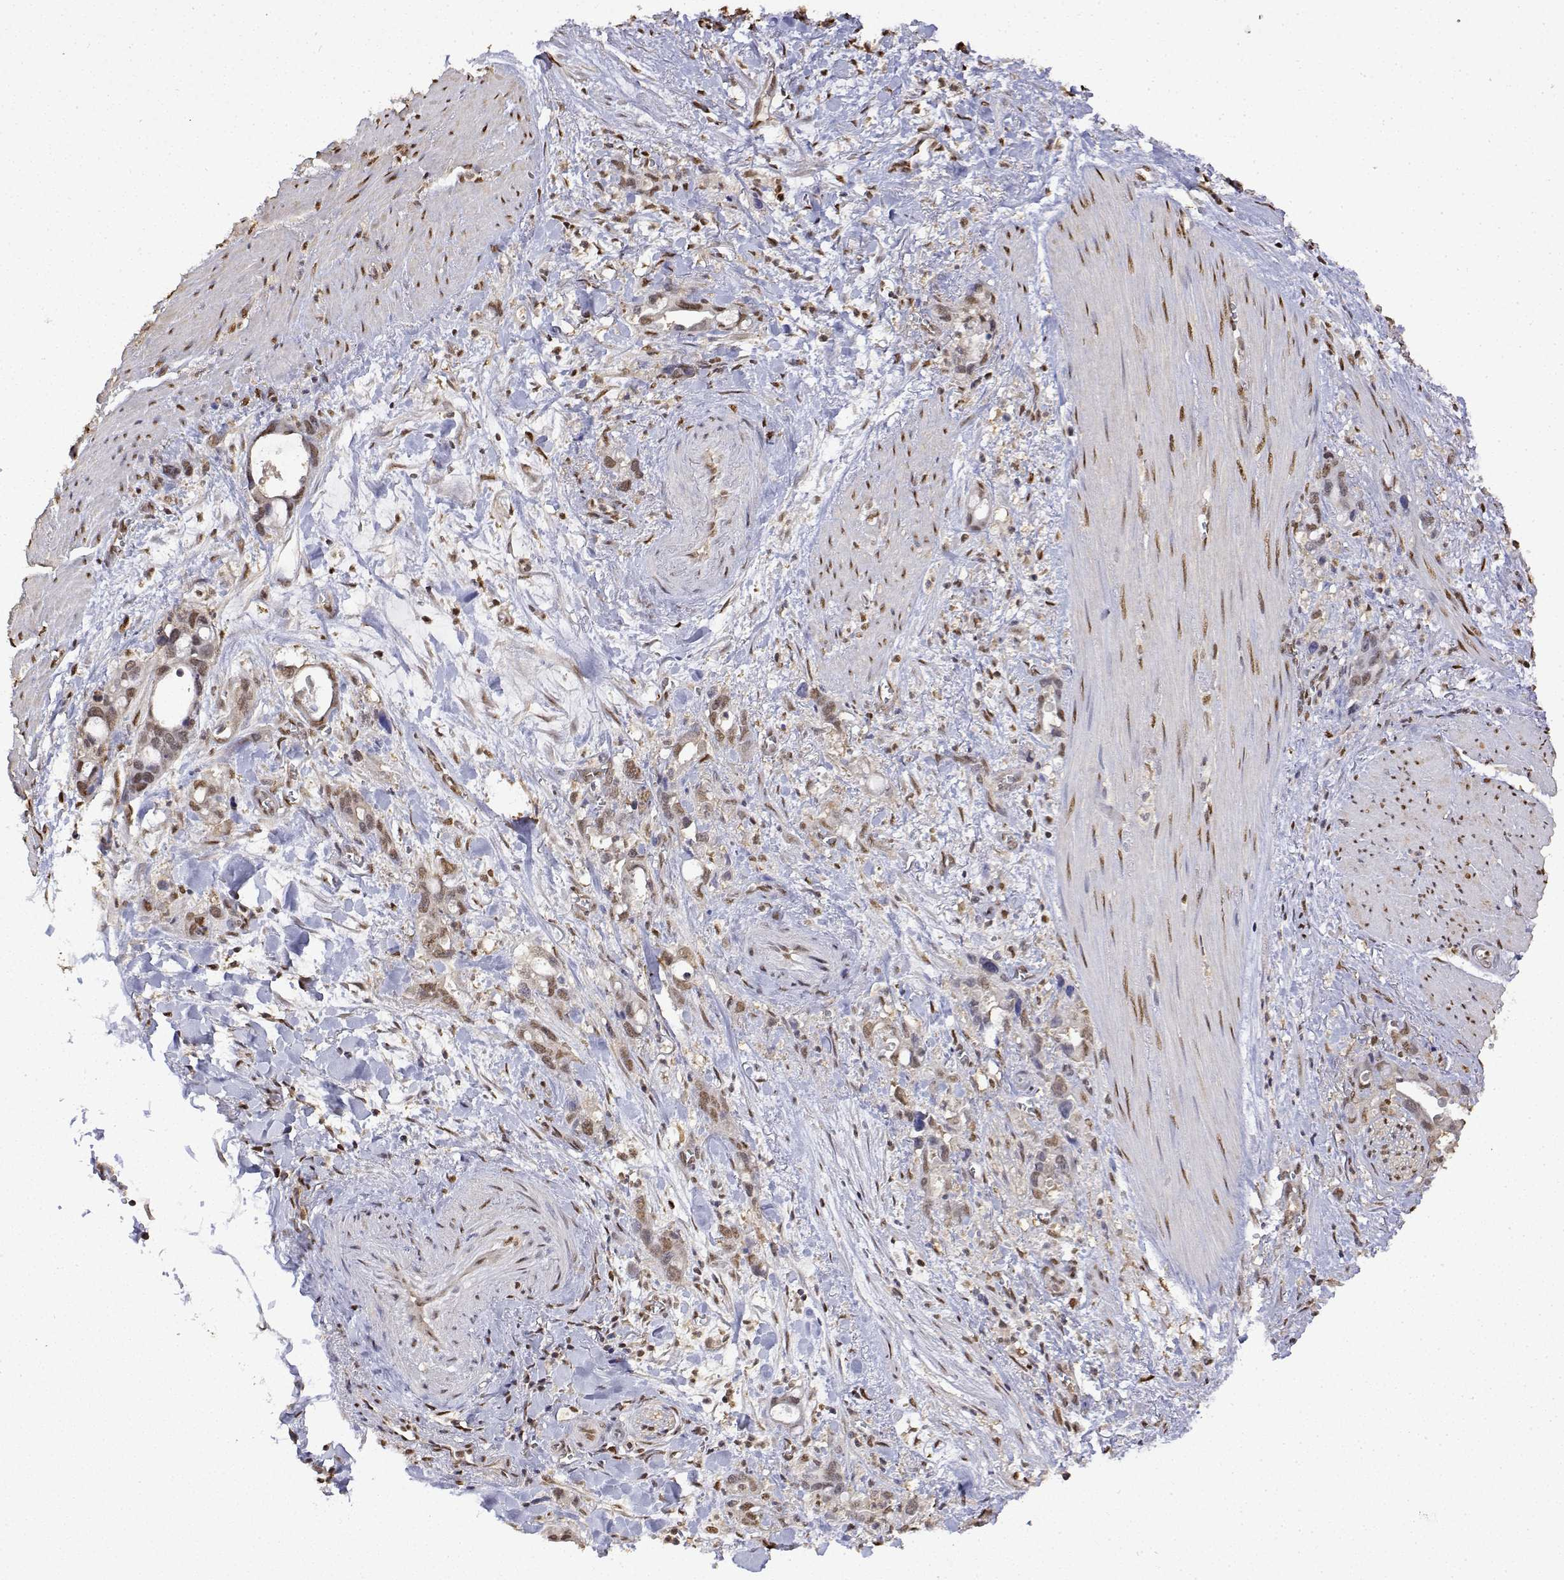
{"staining": {"intensity": "moderate", "quantity": ">75%", "location": "nuclear"}, "tissue": "stomach cancer", "cell_type": "Tumor cells", "image_type": "cancer", "snomed": [{"axis": "morphology", "description": "Normal tissue, NOS"}, {"axis": "morphology", "description": "Adenocarcinoma, NOS"}, {"axis": "topography", "description": "Esophagus"}, {"axis": "topography", "description": "Stomach, upper"}], "caption": "This micrograph exhibits immunohistochemistry (IHC) staining of stomach adenocarcinoma, with medium moderate nuclear staining in approximately >75% of tumor cells.", "gene": "TPI1", "patient": {"sex": "male", "age": 74}}